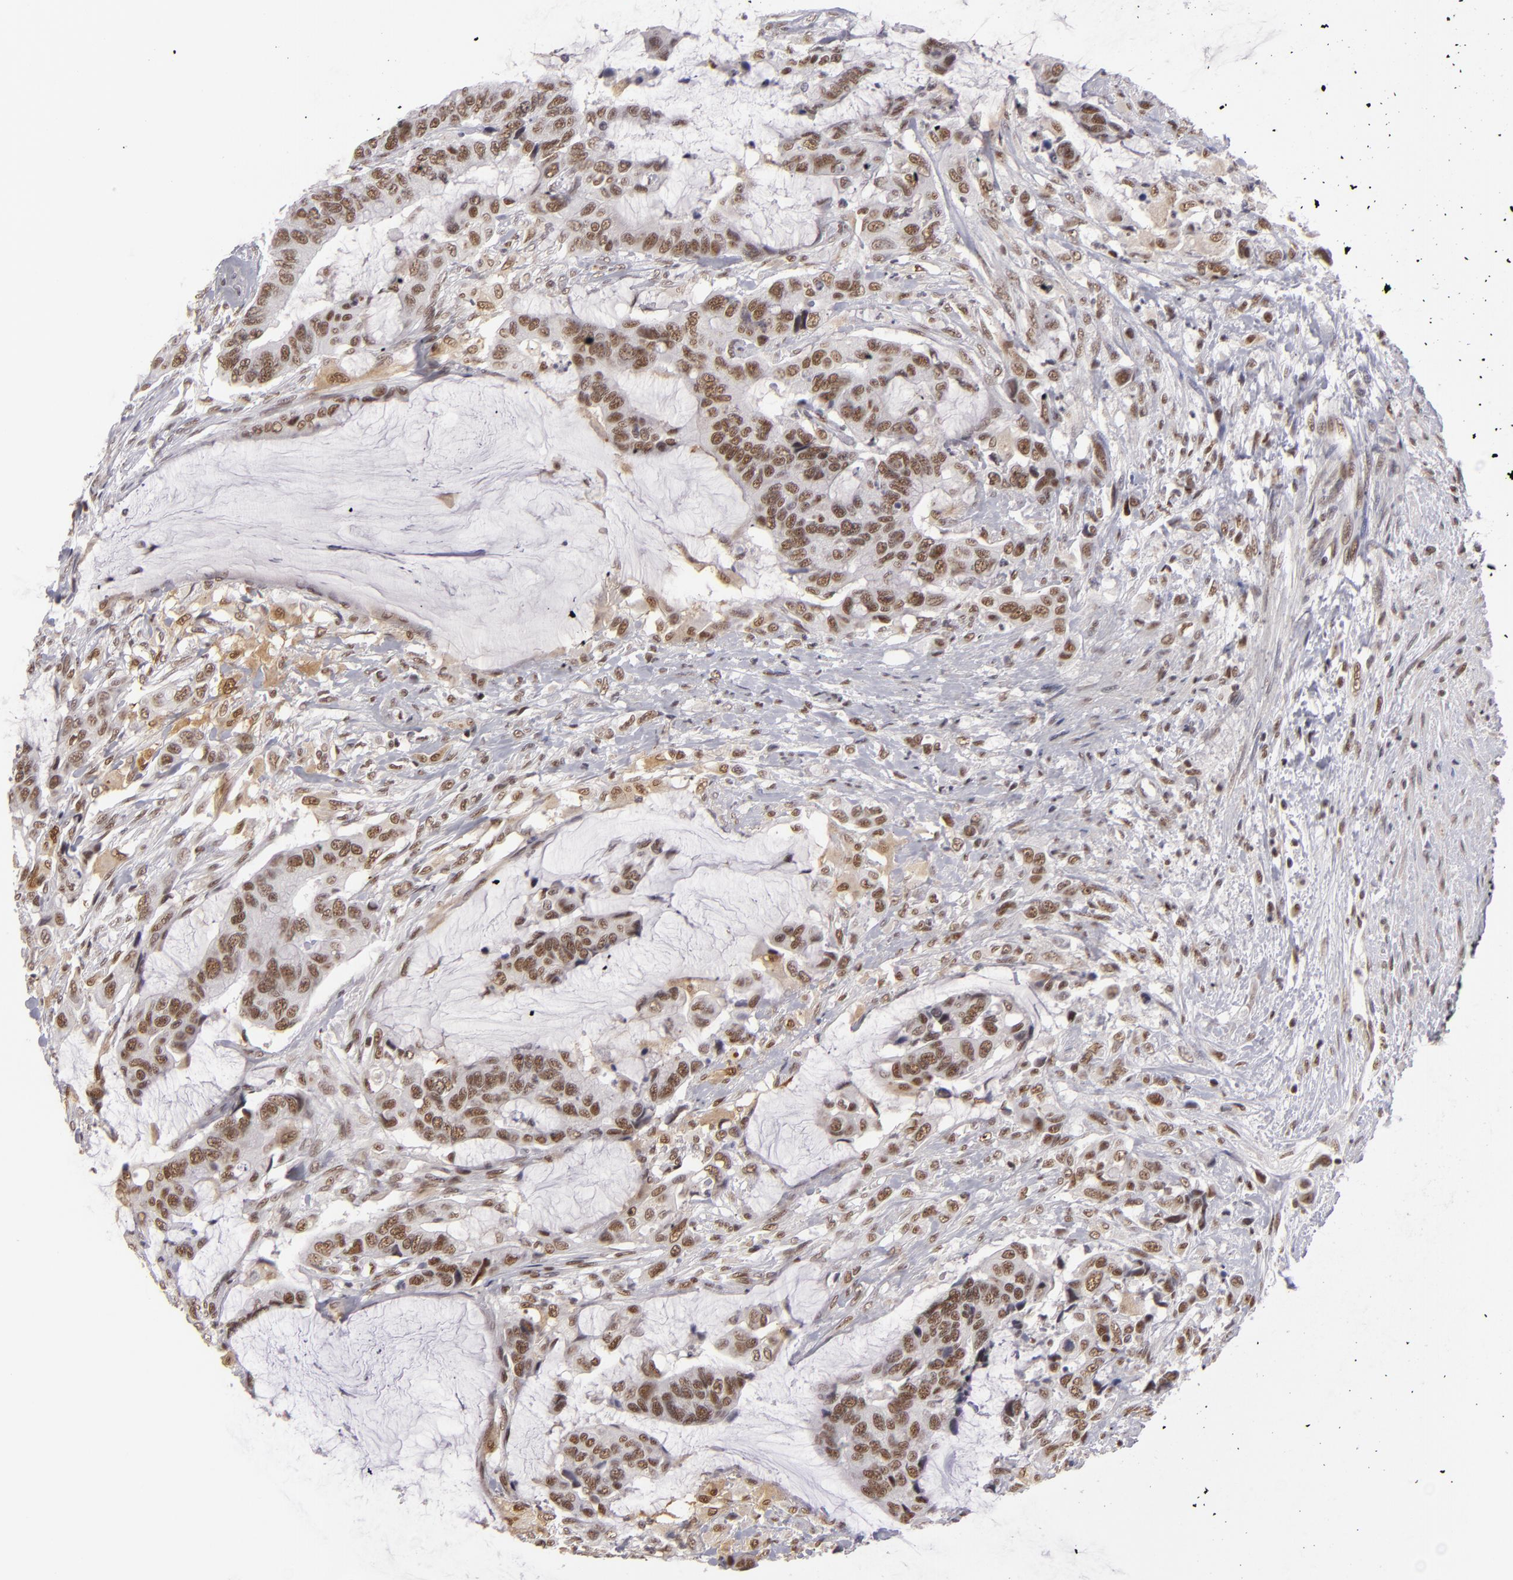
{"staining": {"intensity": "moderate", "quantity": ">75%", "location": "nuclear"}, "tissue": "colorectal cancer", "cell_type": "Tumor cells", "image_type": "cancer", "snomed": [{"axis": "morphology", "description": "Adenocarcinoma, NOS"}, {"axis": "topography", "description": "Rectum"}], "caption": "Immunohistochemistry (IHC) photomicrograph of neoplastic tissue: human adenocarcinoma (colorectal) stained using IHC displays medium levels of moderate protein expression localized specifically in the nuclear of tumor cells, appearing as a nuclear brown color.", "gene": "INTS6", "patient": {"sex": "female", "age": 59}}